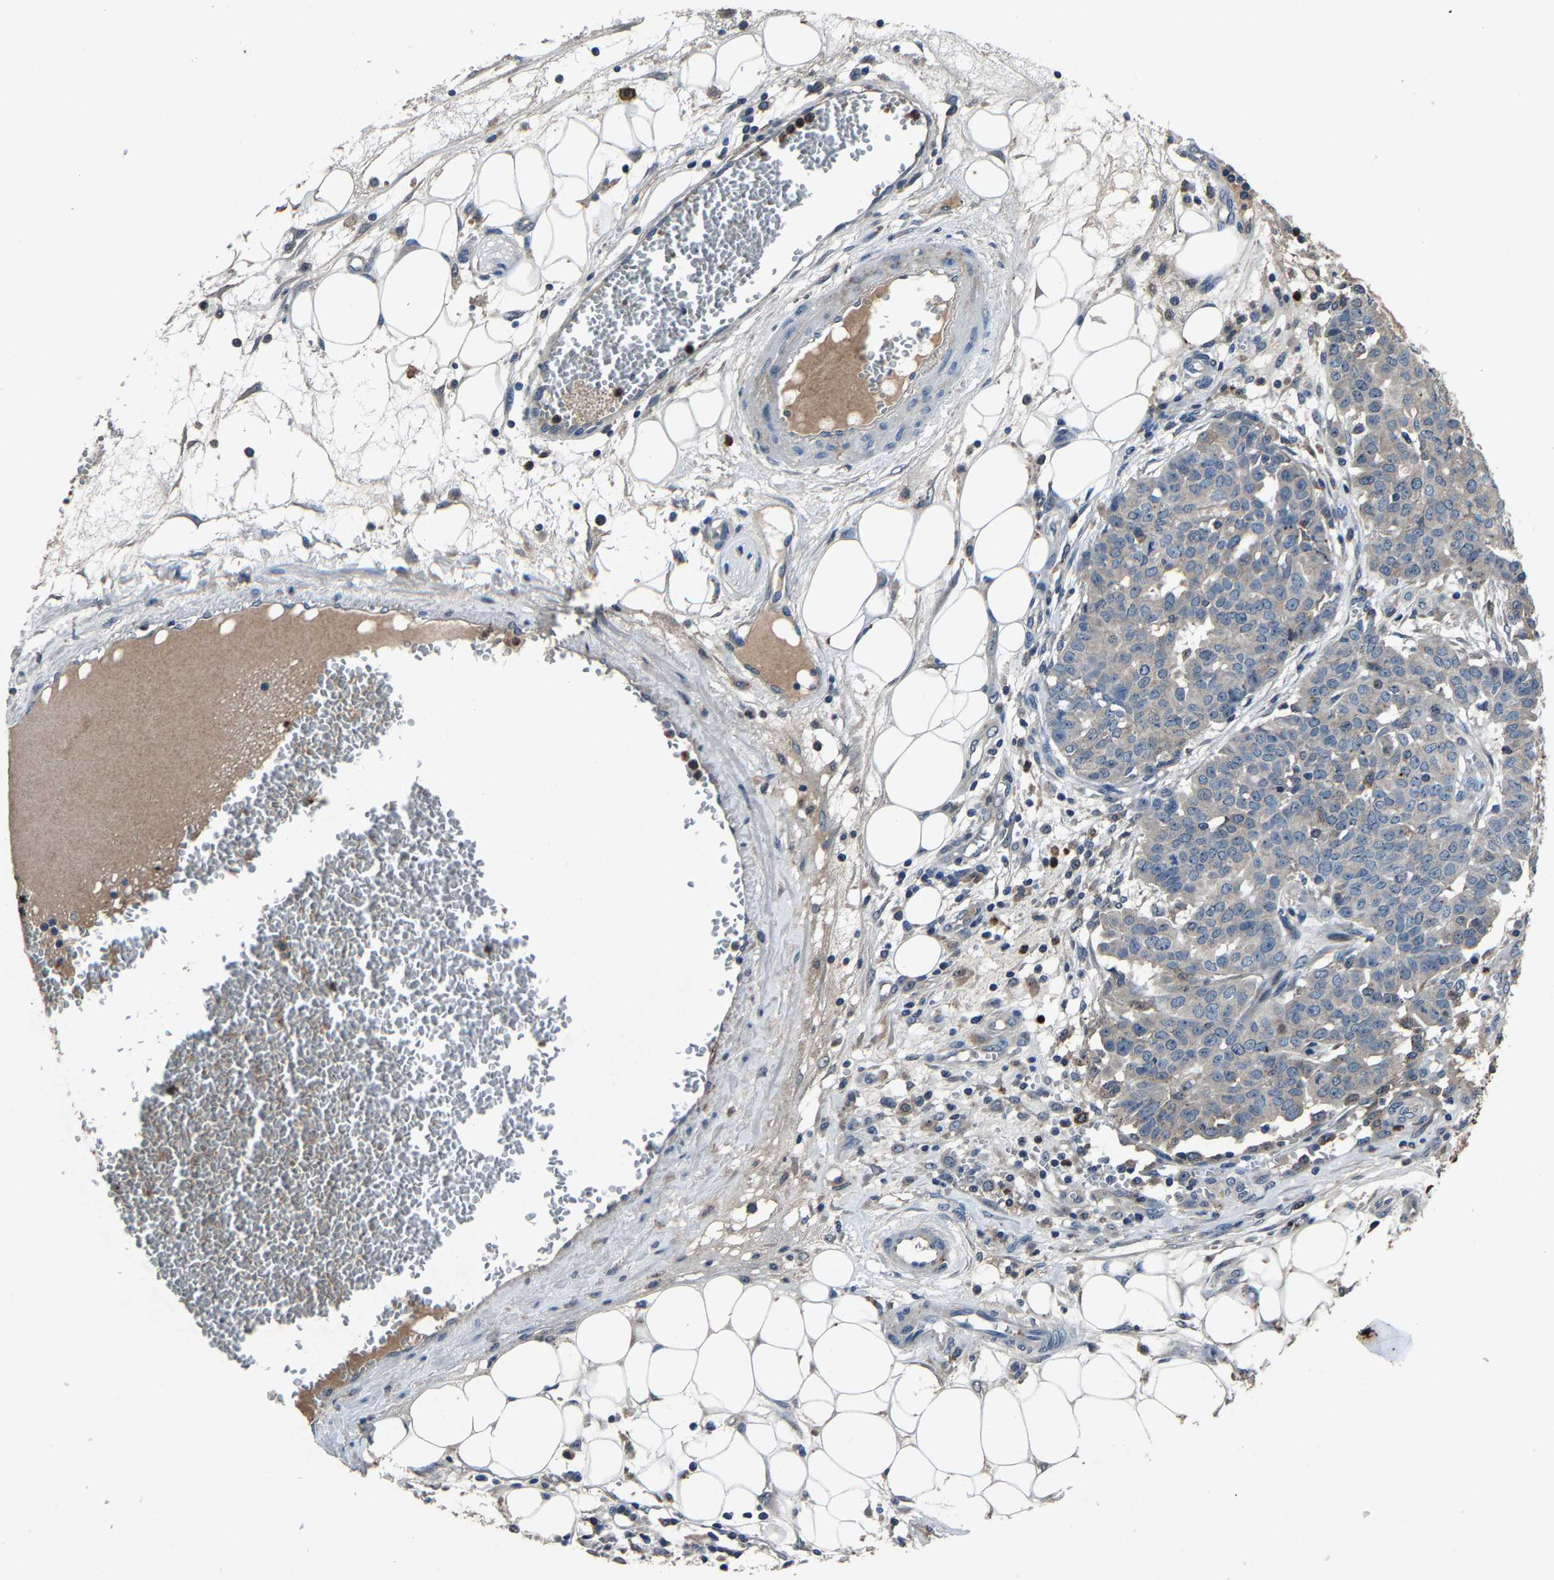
{"staining": {"intensity": "negative", "quantity": "none", "location": "none"}, "tissue": "ovarian cancer", "cell_type": "Tumor cells", "image_type": "cancer", "snomed": [{"axis": "morphology", "description": "Cystadenocarcinoma, serous, NOS"}, {"axis": "topography", "description": "Soft tissue"}, {"axis": "topography", "description": "Ovary"}], "caption": "Immunohistochemistry histopathology image of serous cystadenocarcinoma (ovarian) stained for a protein (brown), which exhibits no expression in tumor cells.", "gene": "PCNX2", "patient": {"sex": "female", "age": 57}}